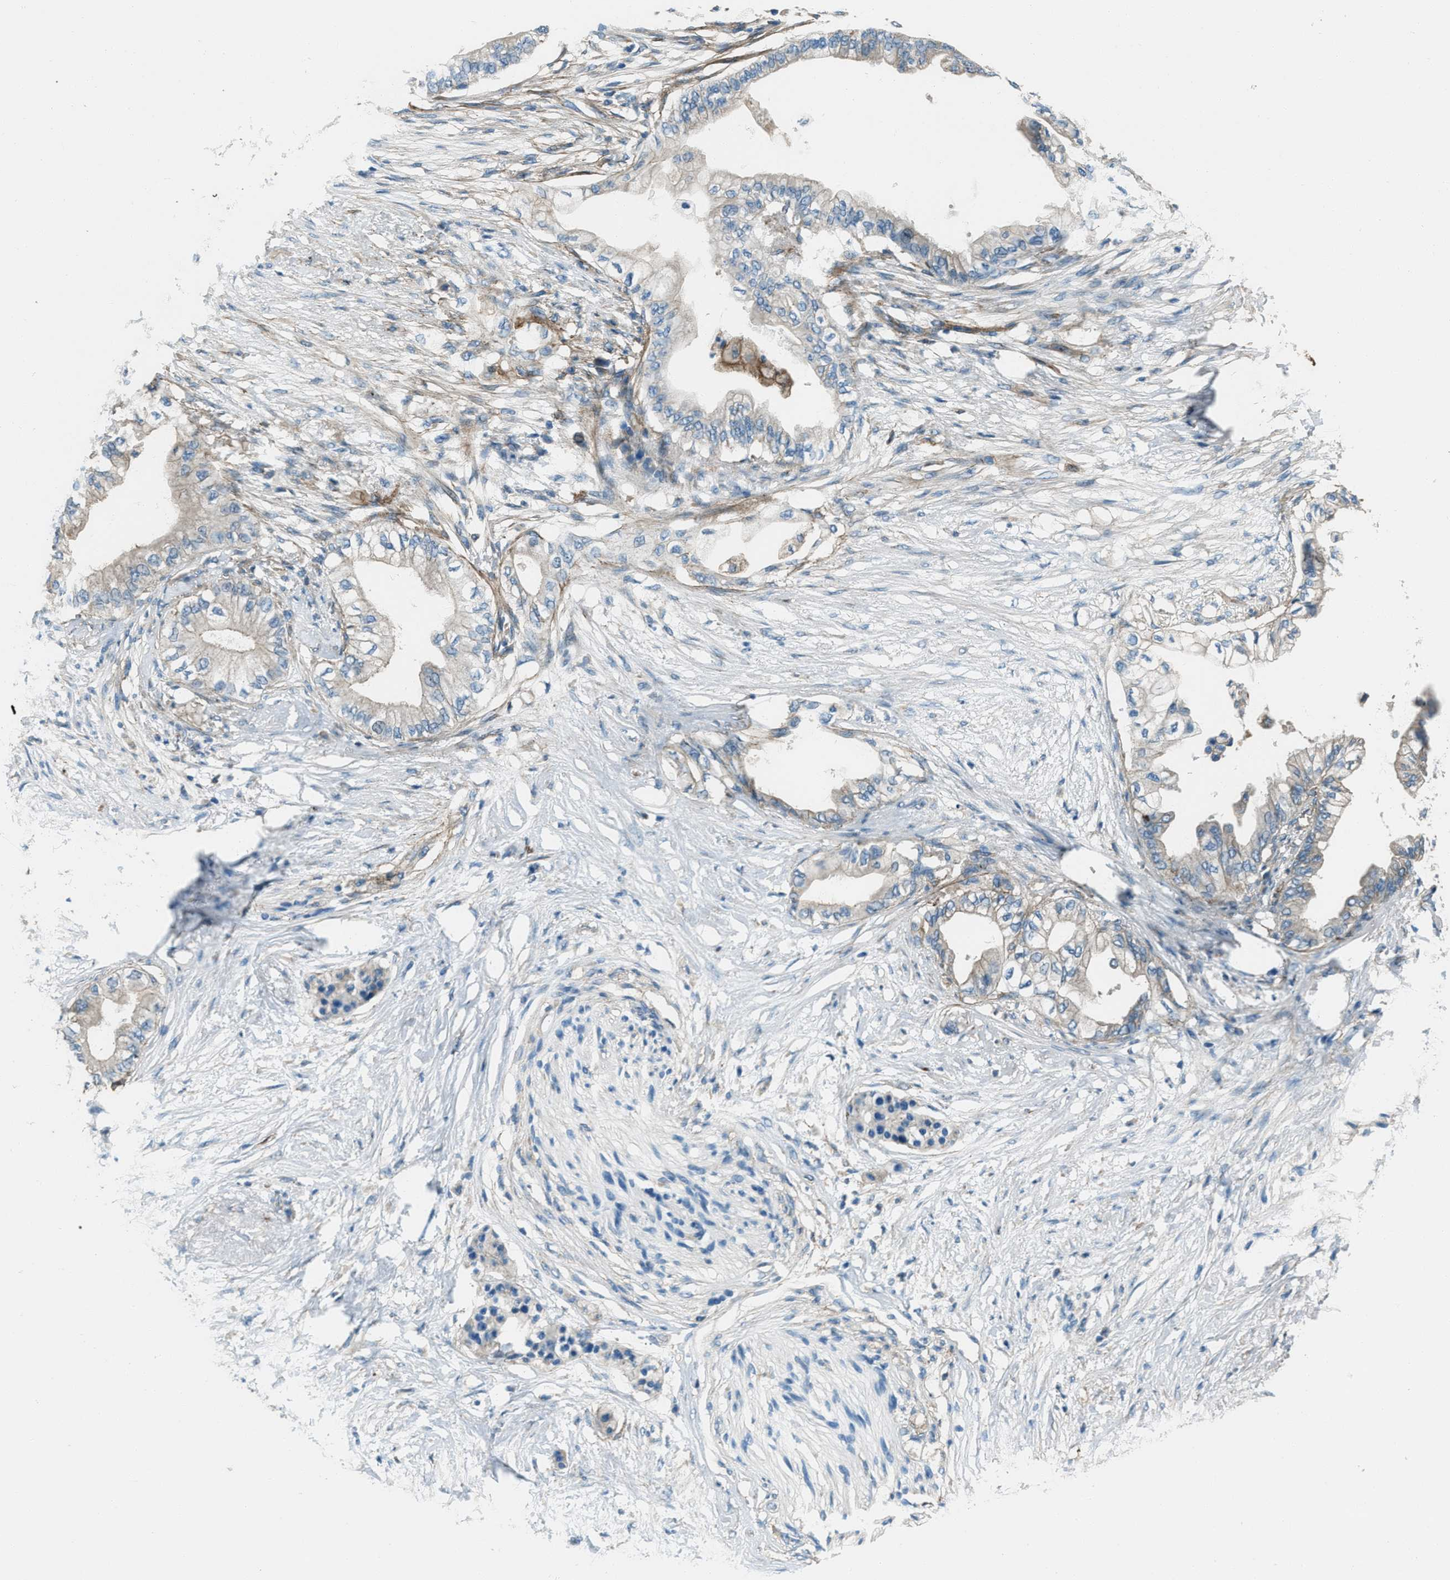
{"staining": {"intensity": "negative", "quantity": "none", "location": "none"}, "tissue": "pancreatic cancer", "cell_type": "Tumor cells", "image_type": "cancer", "snomed": [{"axis": "morphology", "description": "Normal tissue, NOS"}, {"axis": "morphology", "description": "Adenocarcinoma, NOS"}, {"axis": "topography", "description": "Pancreas"}, {"axis": "topography", "description": "Duodenum"}], "caption": "IHC image of human pancreatic cancer (adenocarcinoma) stained for a protein (brown), which exhibits no expression in tumor cells. The staining was performed using DAB to visualize the protein expression in brown, while the nuclei were stained in blue with hematoxylin (Magnification: 20x).", "gene": "SVIL", "patient": {"sex": "female", "age": 60}}